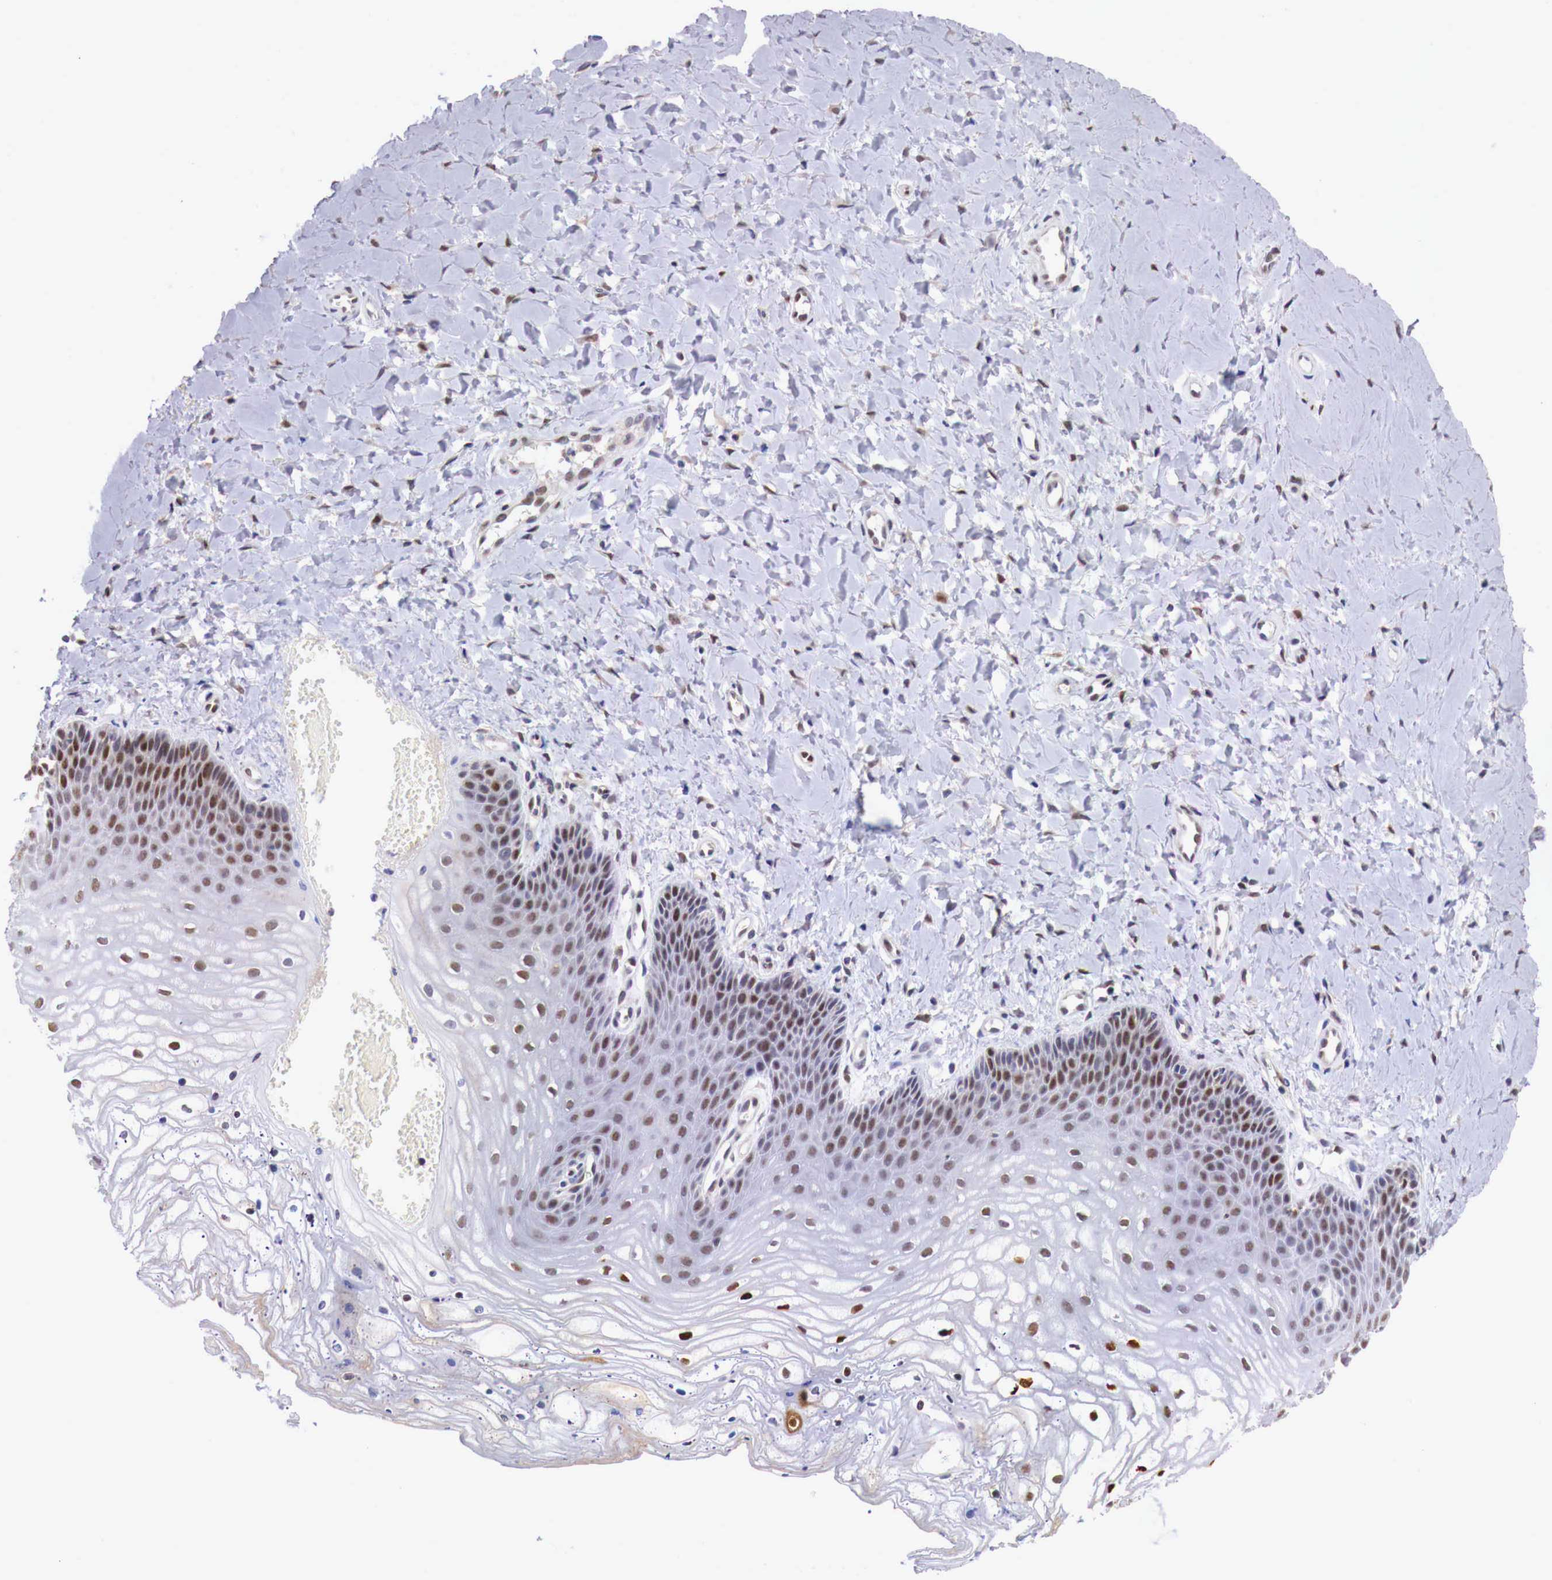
{"staining": {"intensity": "weak", "quantity": "<25%", "location": "cytoplasmic/membranous,nuclear"}, "tissue": "vagina", "cell_type": "Squamous epithelial cells", "image_type": "normal", "snomed": [{"axis": "morphology", "description": "Normal tissue, NOS"}, {"axis": "topography", "description": "Vagina"}], "caption": "Squamous epithelial cells are negative for protein expression in normal human vagina. (DAB IHC with hematoxylin counter stain).", "gene": "PABIR2", "patient": {"sex": "female", "age": 68}}